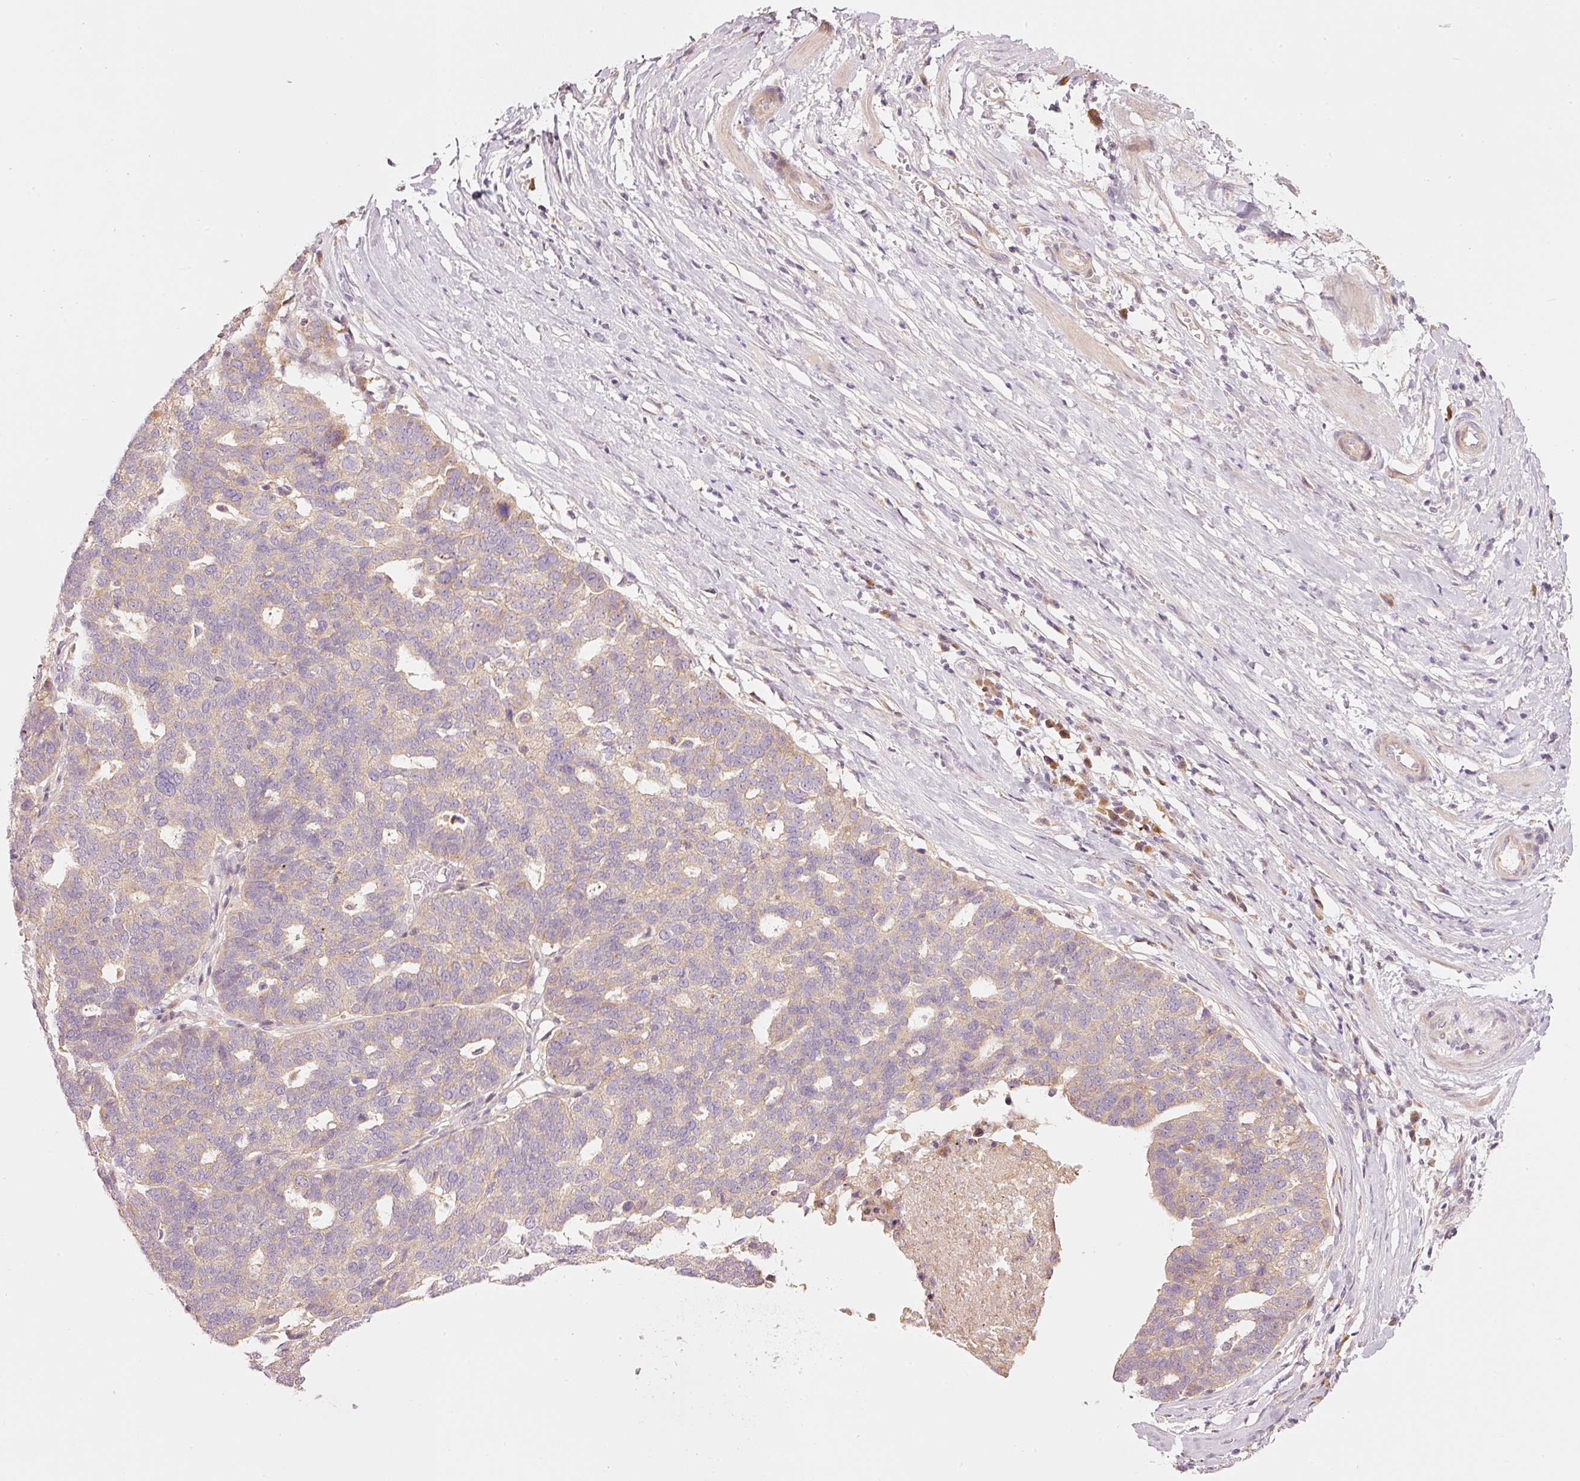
{"staining": {"intensity": "weak", "quantity": "<25%", "location": "cytoplasmic/membranous"}, "tissue": "ovarian cancer", "cell_type": "Tumor cells", "image_type": "cancer", "snomed": [{"axis": "morphology", "description": "Cystadenocarcinoma, serous, NOS"}, {"axis": "topography", "description": "Ovary"}], "caption": "Immunohistochemical staining of human ovarian cancer demonstrates no significant expression in tumor cells.", "gene": "MAP10", "patient": {"sex": "female", "age": 59}}